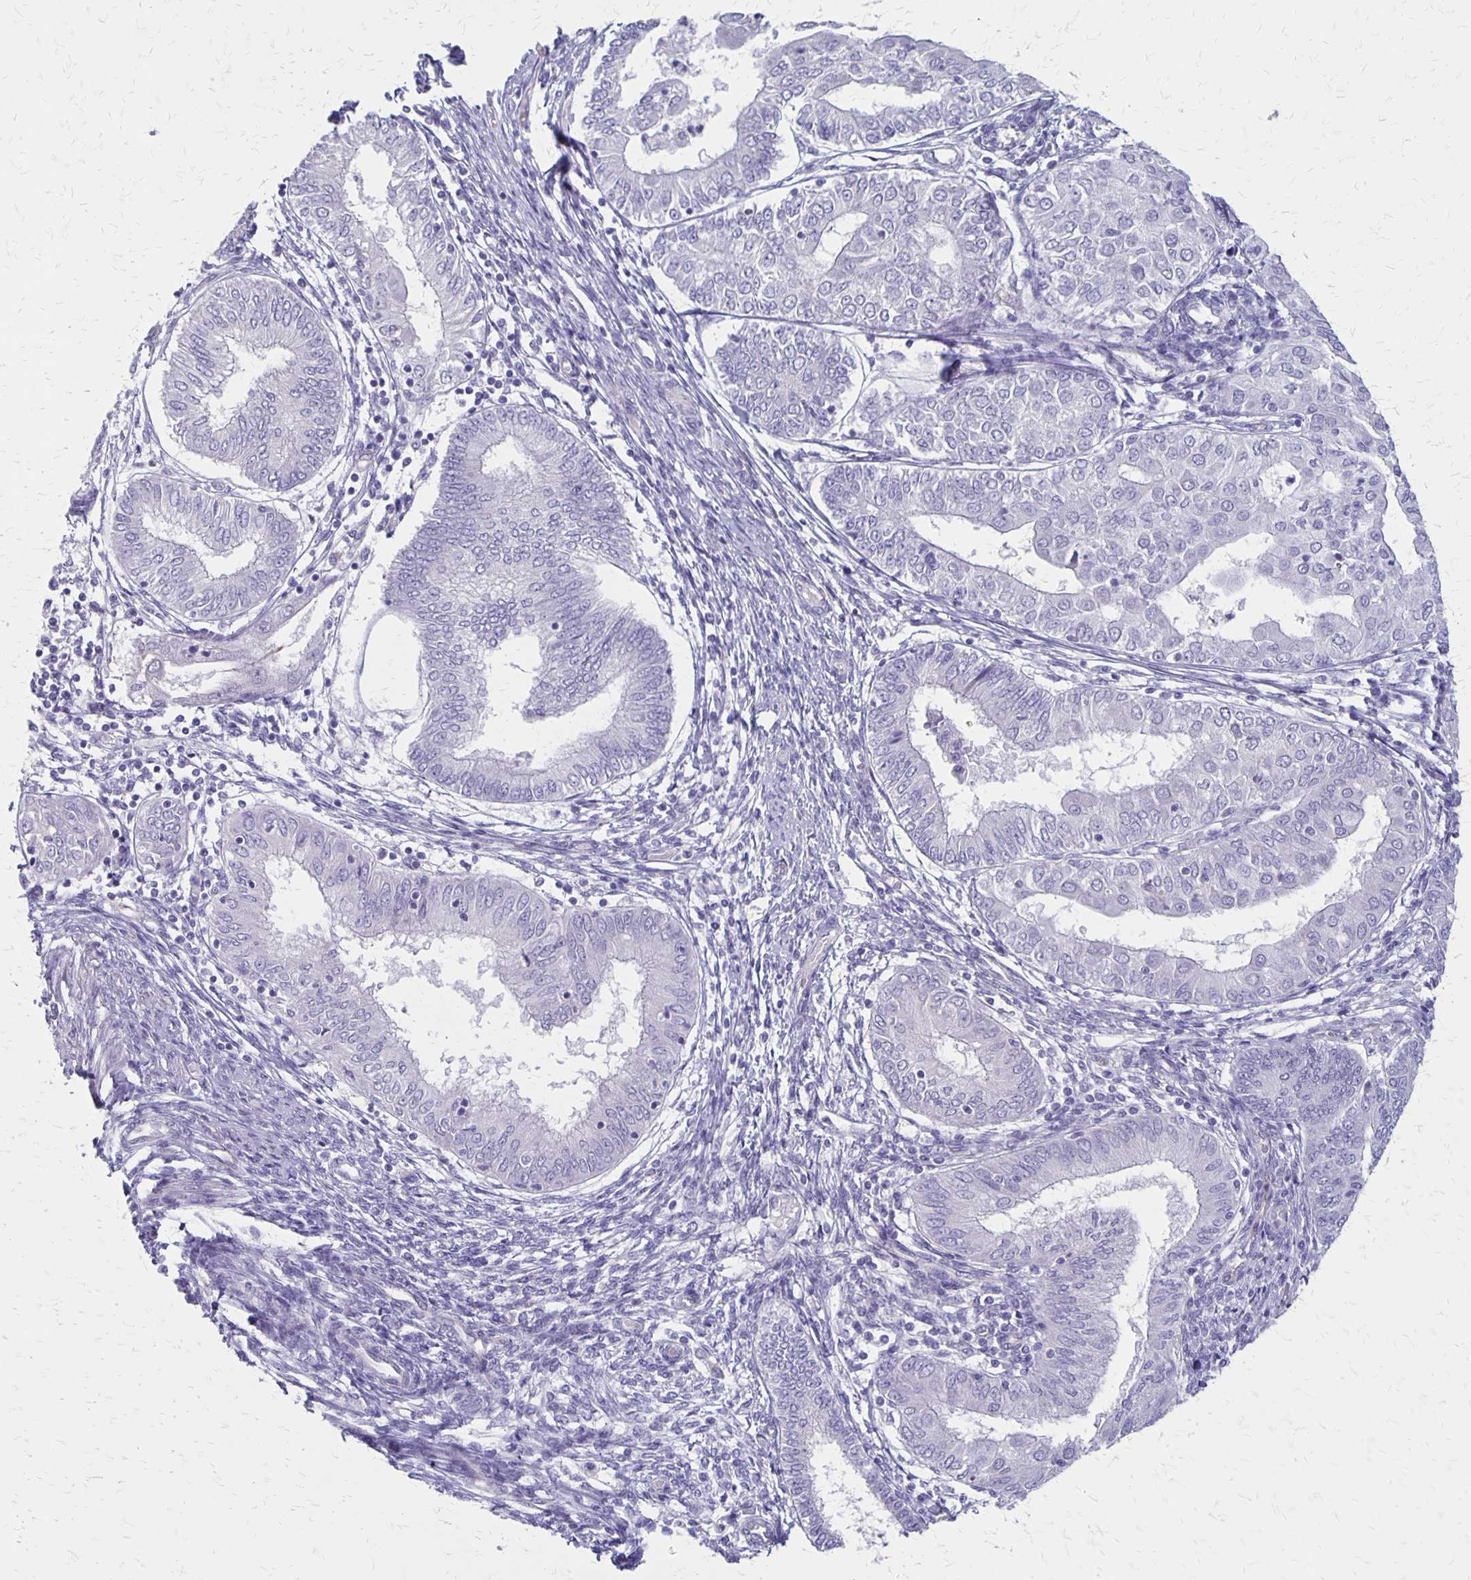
{"staining": {"intensity": "negative", "quantity": "none", "location": "none"}, "tissue": "endometrial cancer", "cell_type": "Tumor cells", "image_type": "cancer", "snomed": [{"axis": "morphology", "description": "Adenocarcinoma, NOS"}, {"axis": "topography", "description": "Endometrium"}], "caption": "DAB (3,3'-diaminobenzidine) immunohistochemical staining of endometrial cancer (adenocarcinoma) reveals no significant positivity in tumor cells.", "gene": "HOMER1", "patient": {"sex": "female", "age": 68}}